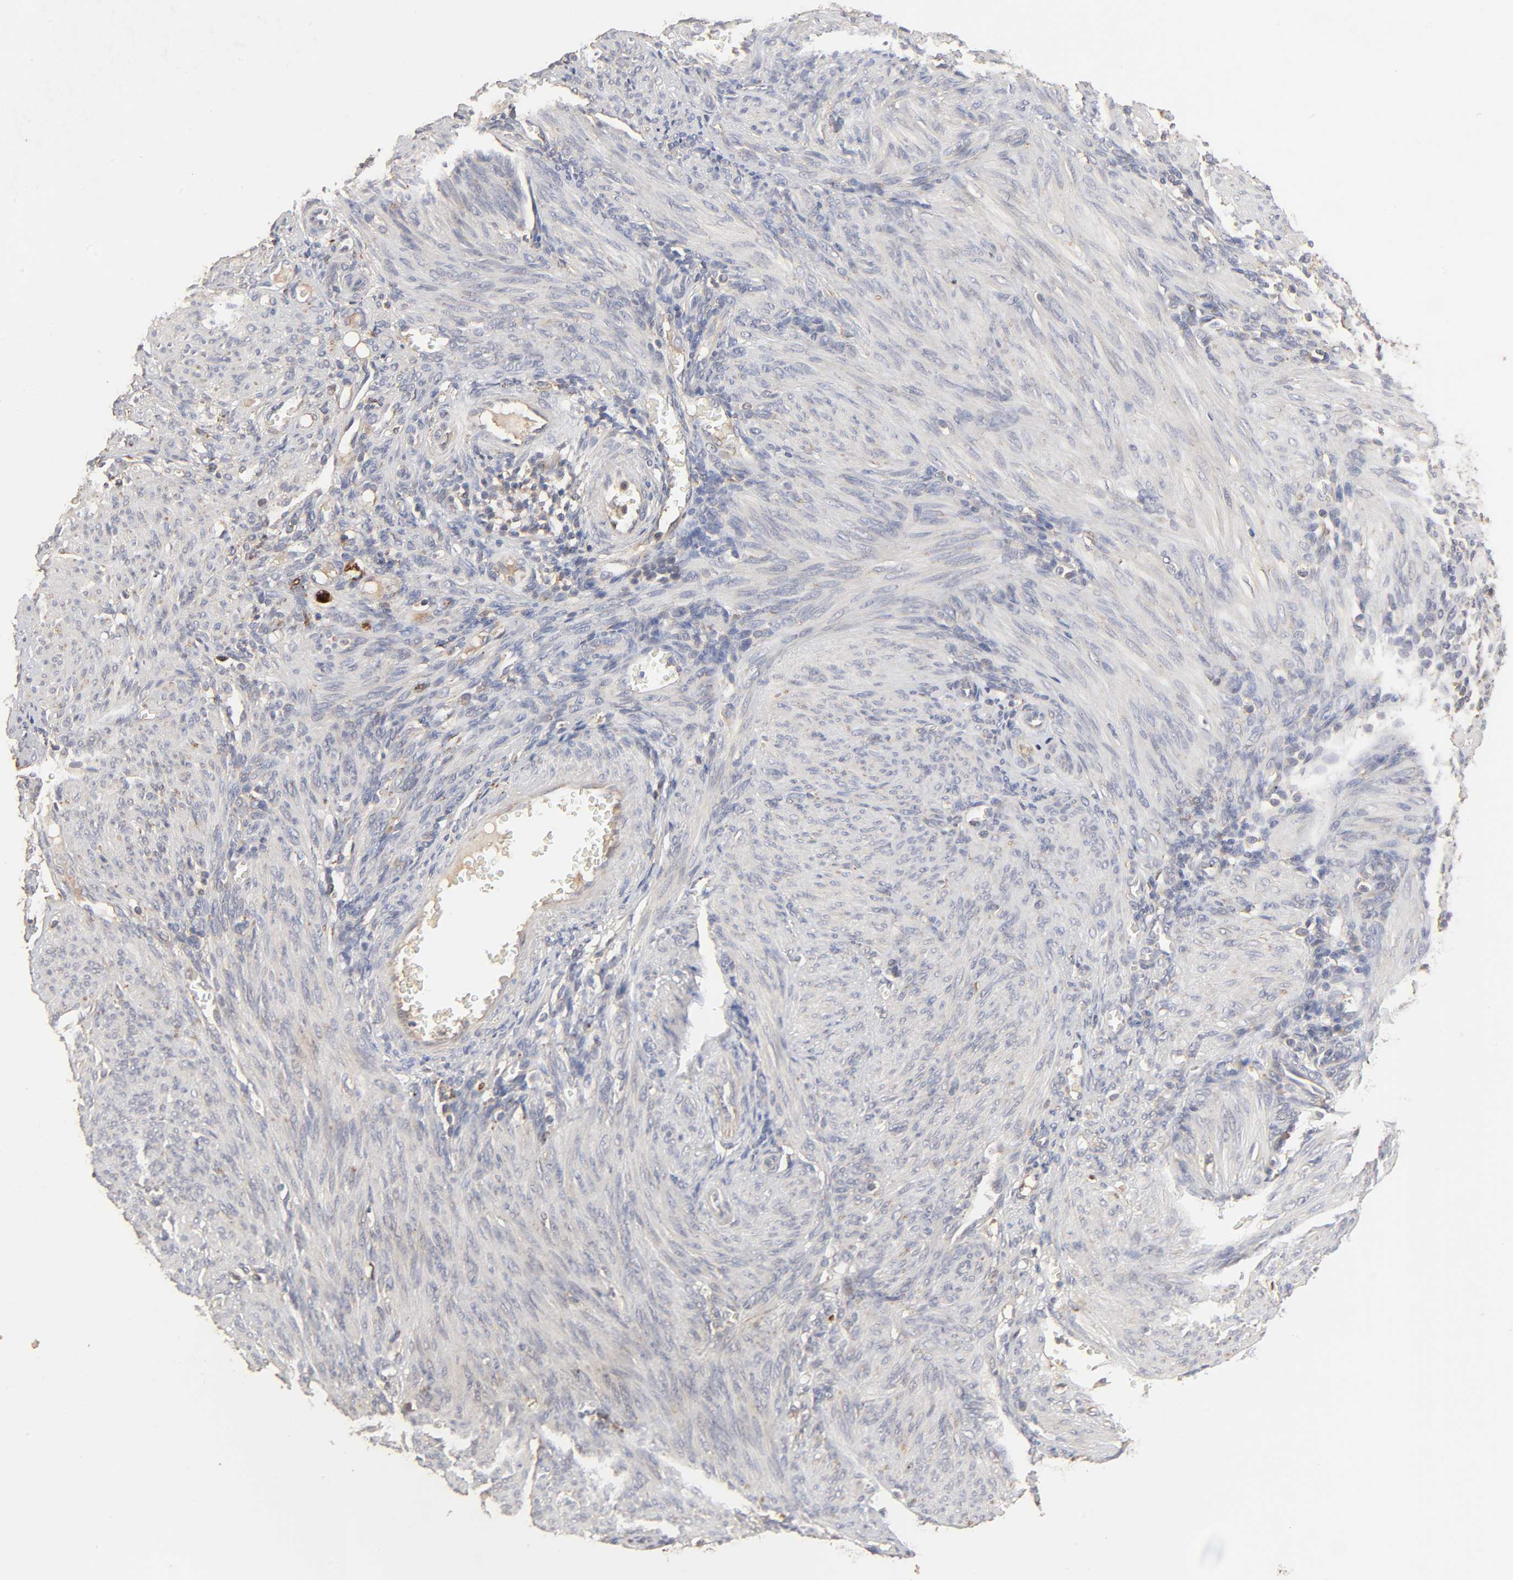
{"staining": {"intensity": "moderate", "quantity": ">75%", "location": "cytoplasmic/membranous"}, "tissue": "endometrium", "cell_type": "Cells in endometrial stroma", "image_type": "normal", "snomed": [{"axis": "morphology", "description": "Normal tissue, NOS"}, {"axis": "topography", "description": "Endometrium"}], "caption": "Protein staining demonstrates moderate cytoplasmic/membranous expression in approximately >75% of cells in endometrial stroma in normal endometrium.", "gene": "EIF4G2", "patient": {"sex": "female", "age": 72}}